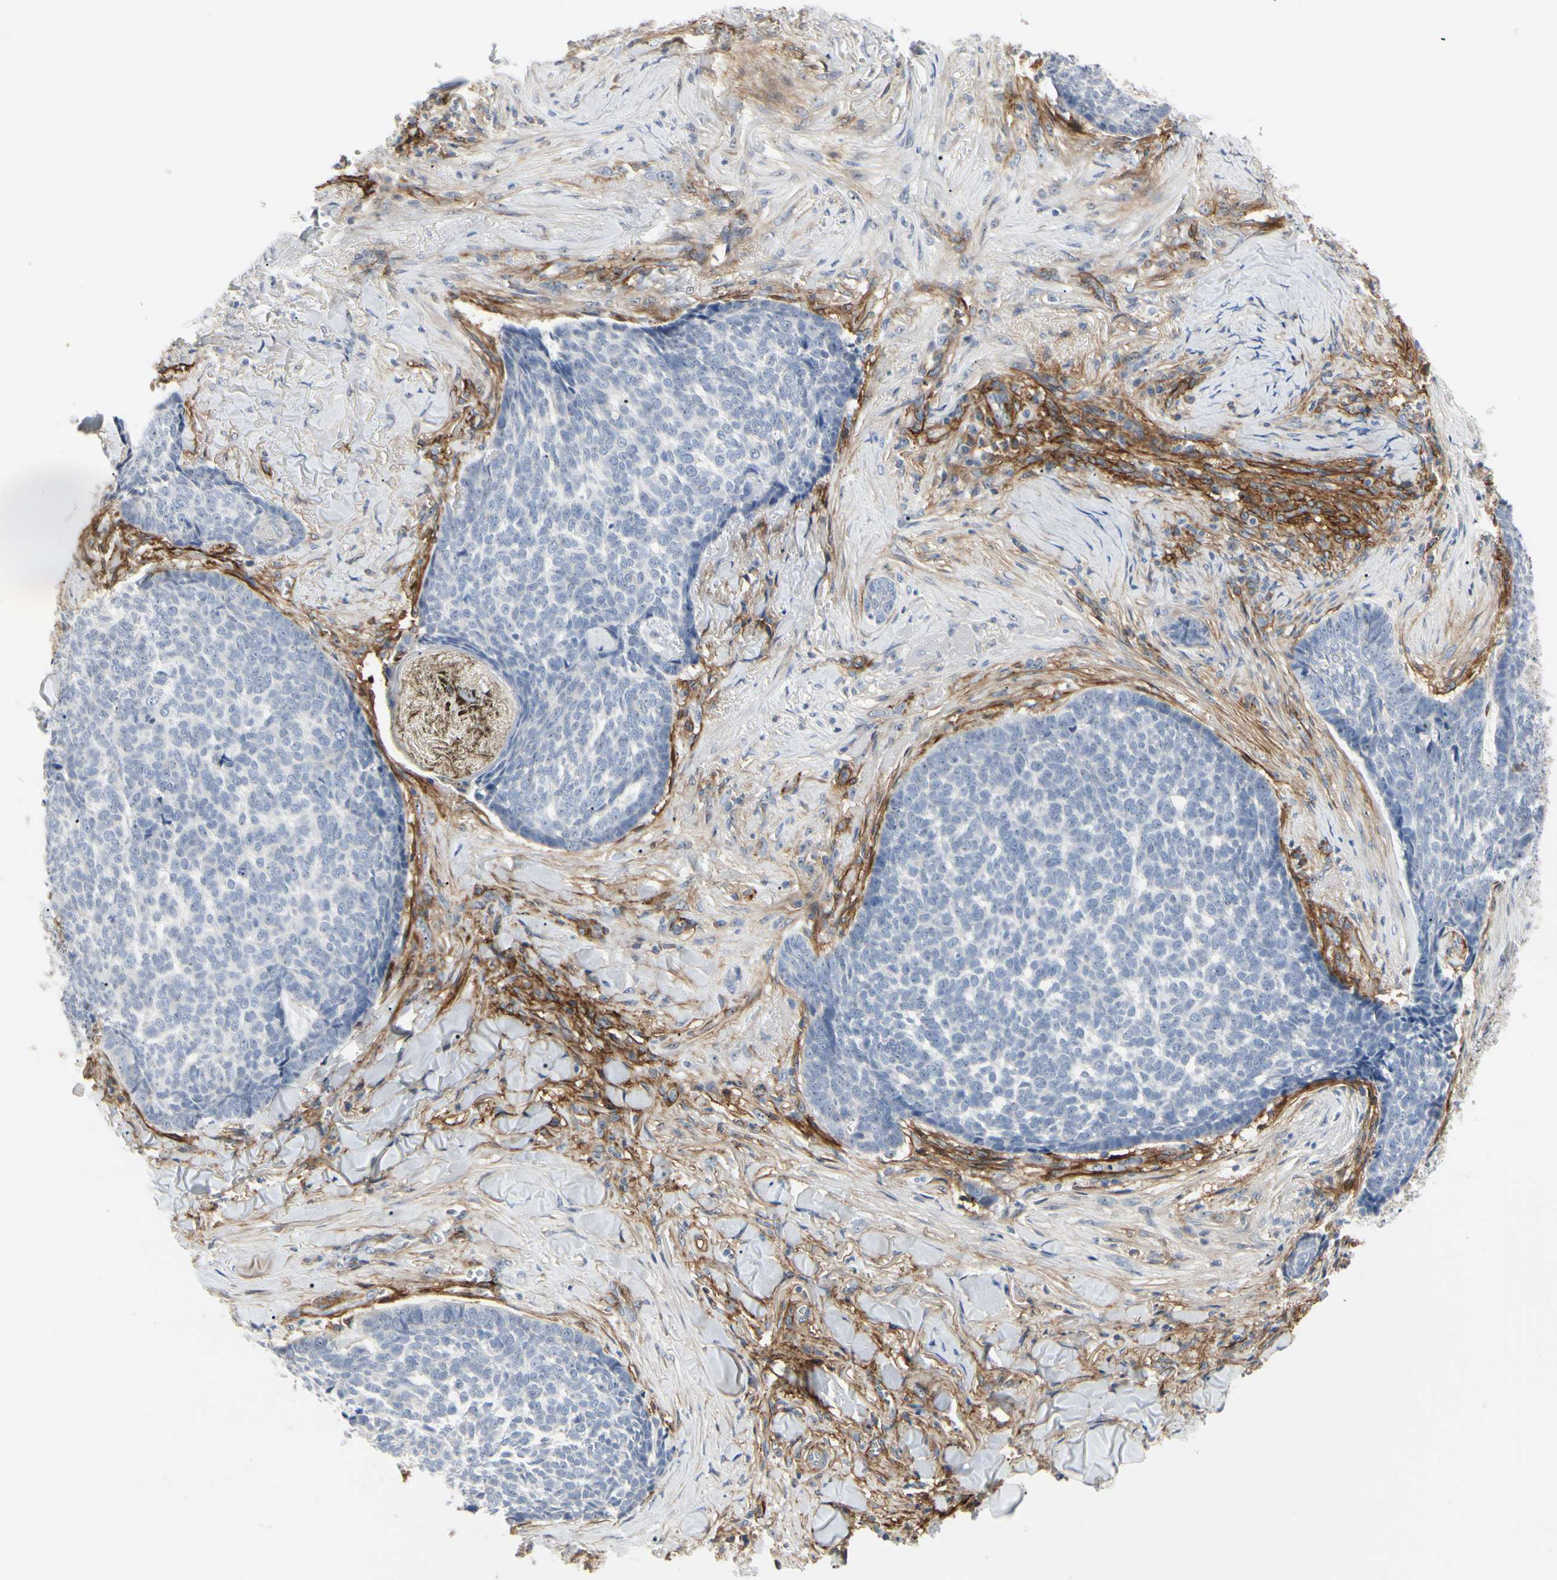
{"staining": {"intensity": "negative", "quantity": "none", "location": "none"}, "tissue": "skin cancer", "cell_type": "Tumor cells", "image_type": "cancer", "snomed": [{"axis": "morphology", "description": "Basal cell carcinoma"}, {"axis": "topography", "description": "Skin"}], "caption": "Tumor cells are negative for brown protein staining in skin cancer (basal cell carcinoma).", "gene": "GGT5", "patient": {"sex": "male", "age": 84}}